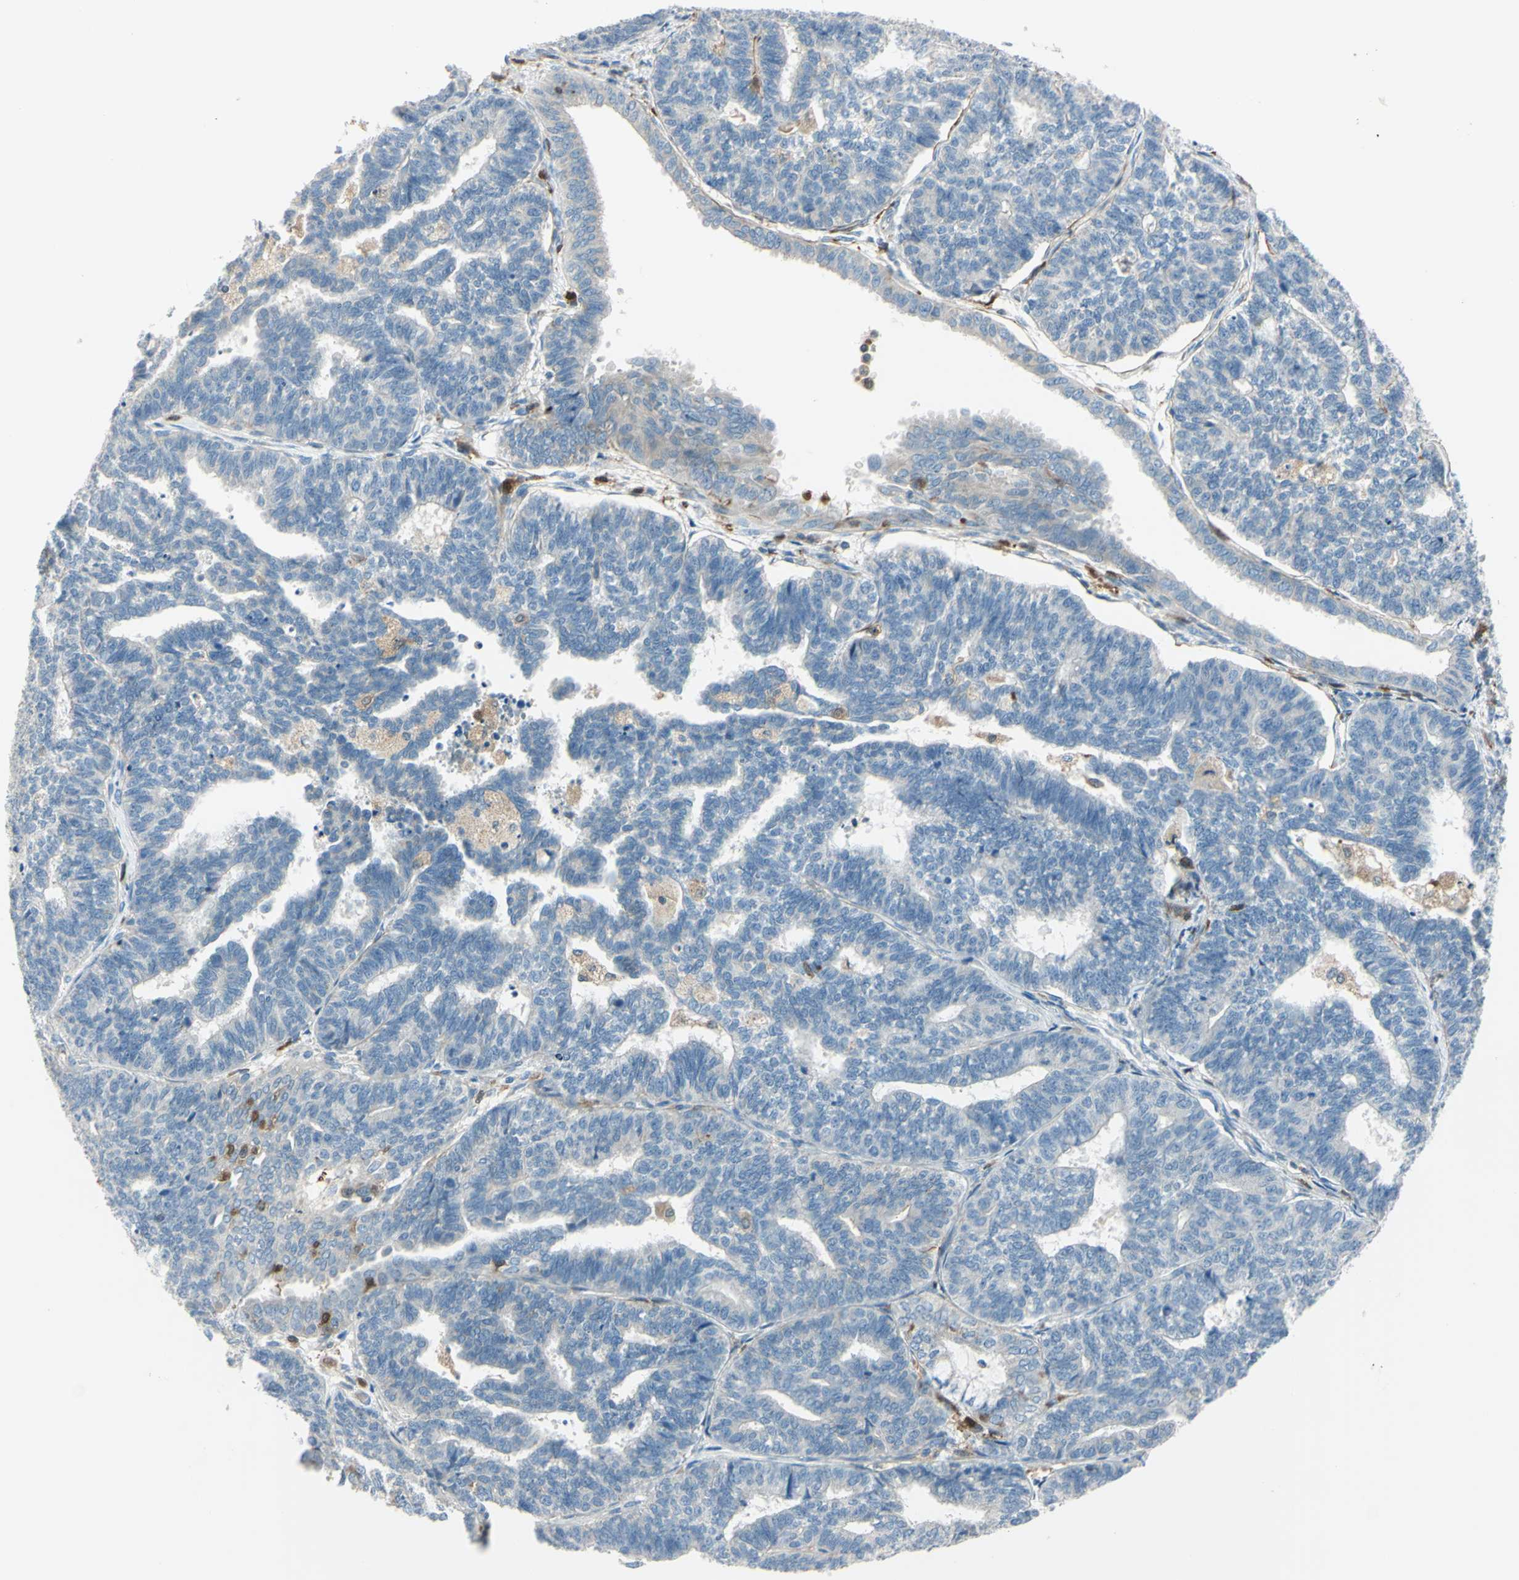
{"staining": {"intensity": "negative", "quantity": "none", "location": "none"}, "tissue": "endometrial cancer", "cell_type": "Tumor cells", "image_type": "cancer", "snomed": [{"axis": "morphology", "description": "Adenocarcinoma, NOS"}, {"axis": "topography", "description": "Endometrium"}], "caption": "Protein analysis of endometrial cancer (adenocarcinoma) demonstrates no significant positivity in tumor cells.", "gene": "CYRIB", "patient": {"sex": "female", "age": 70}}